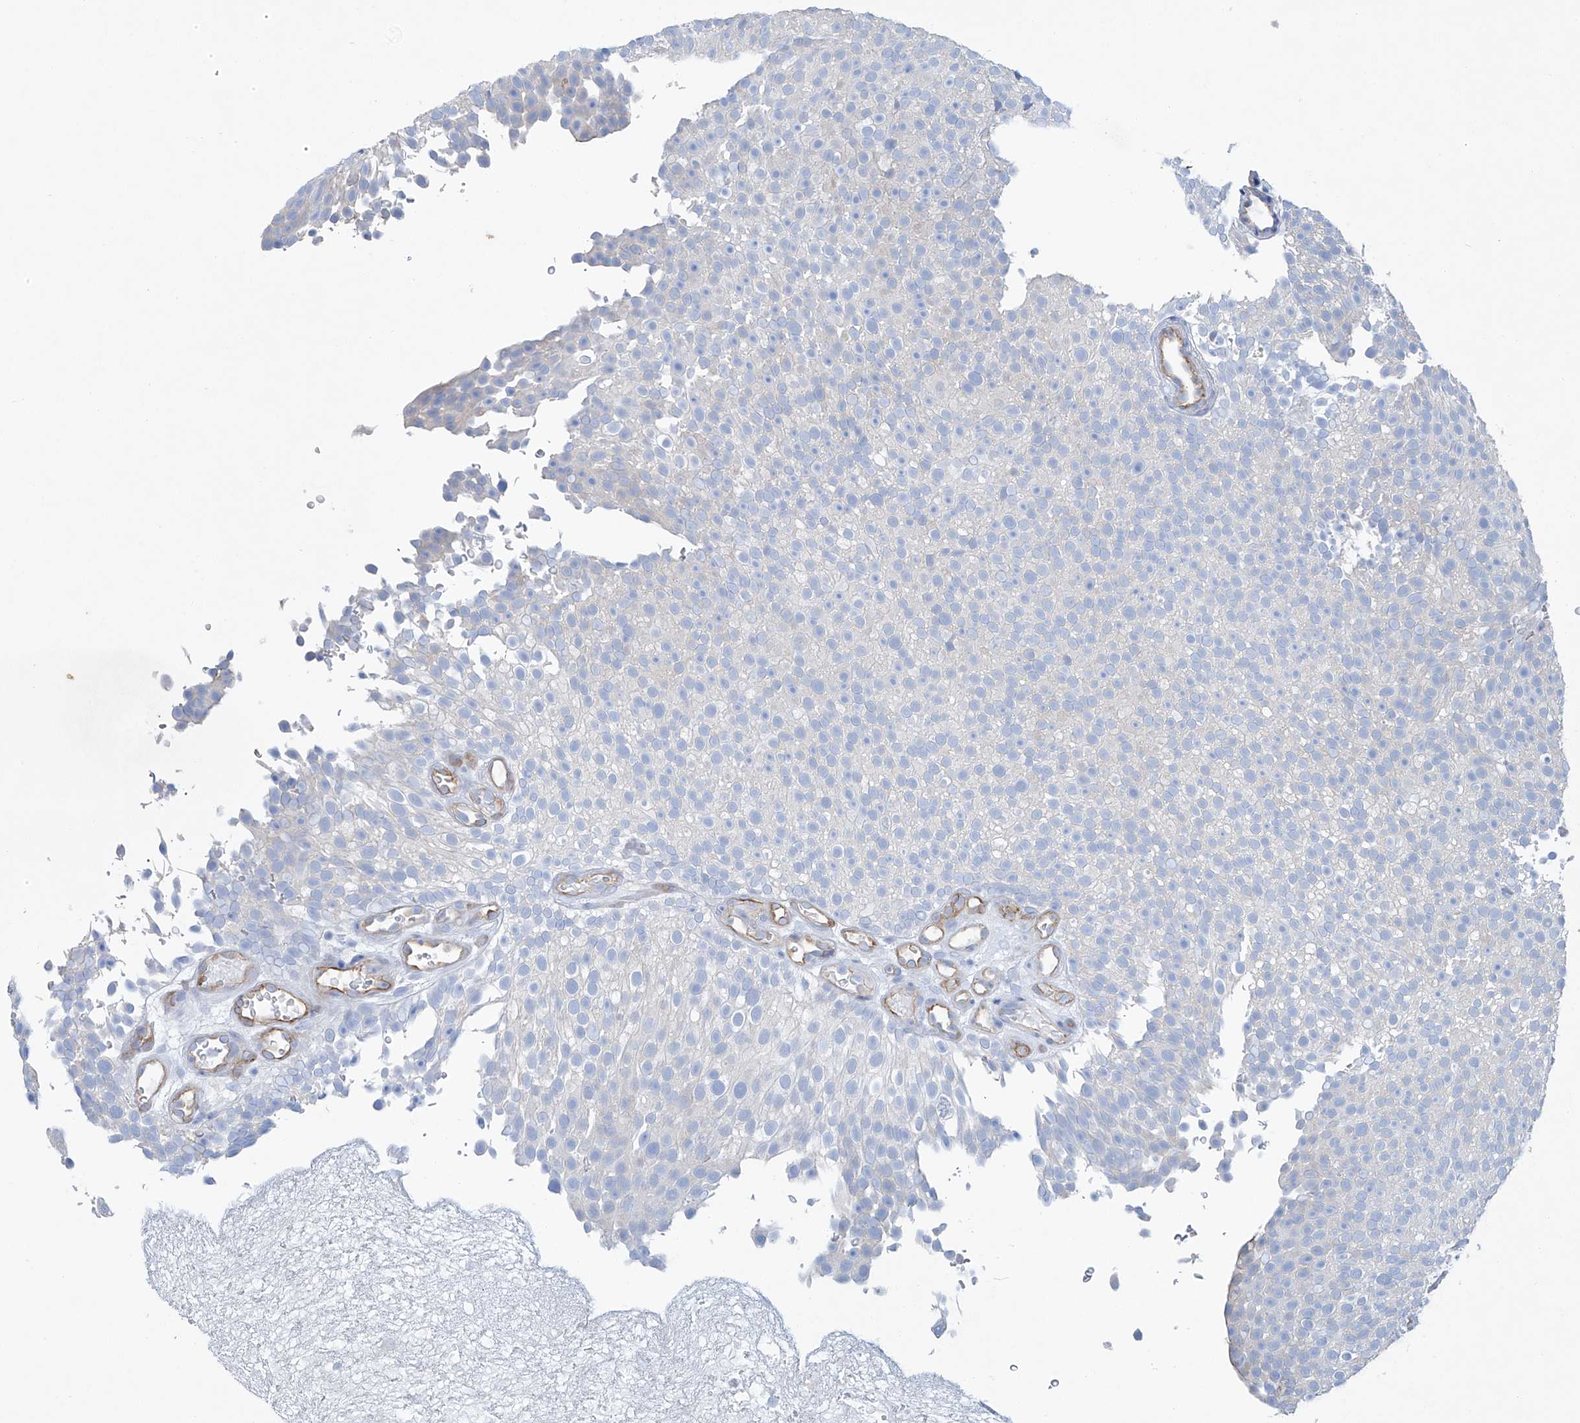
{"staining": {"intensity": "negative", "quantity": "none", "location": "none"}, "tissue": "urothelial cancer", "cell_type": "Tumor cells", "image_type": "cancer", "snomed": [{"axis": "morphology", "description": "Urothelial carcinoma, Low grade"}, {"axis": "topography", "description": "Urinary bladder"}], "caption": "High power microscopy histopathology image of an immunohistochemistry micrograph of urothelial cancer, revealing no significant expression in tumor cells.", "gene": "MAGI1", "patient": {"sex": "male", "age": 78}}